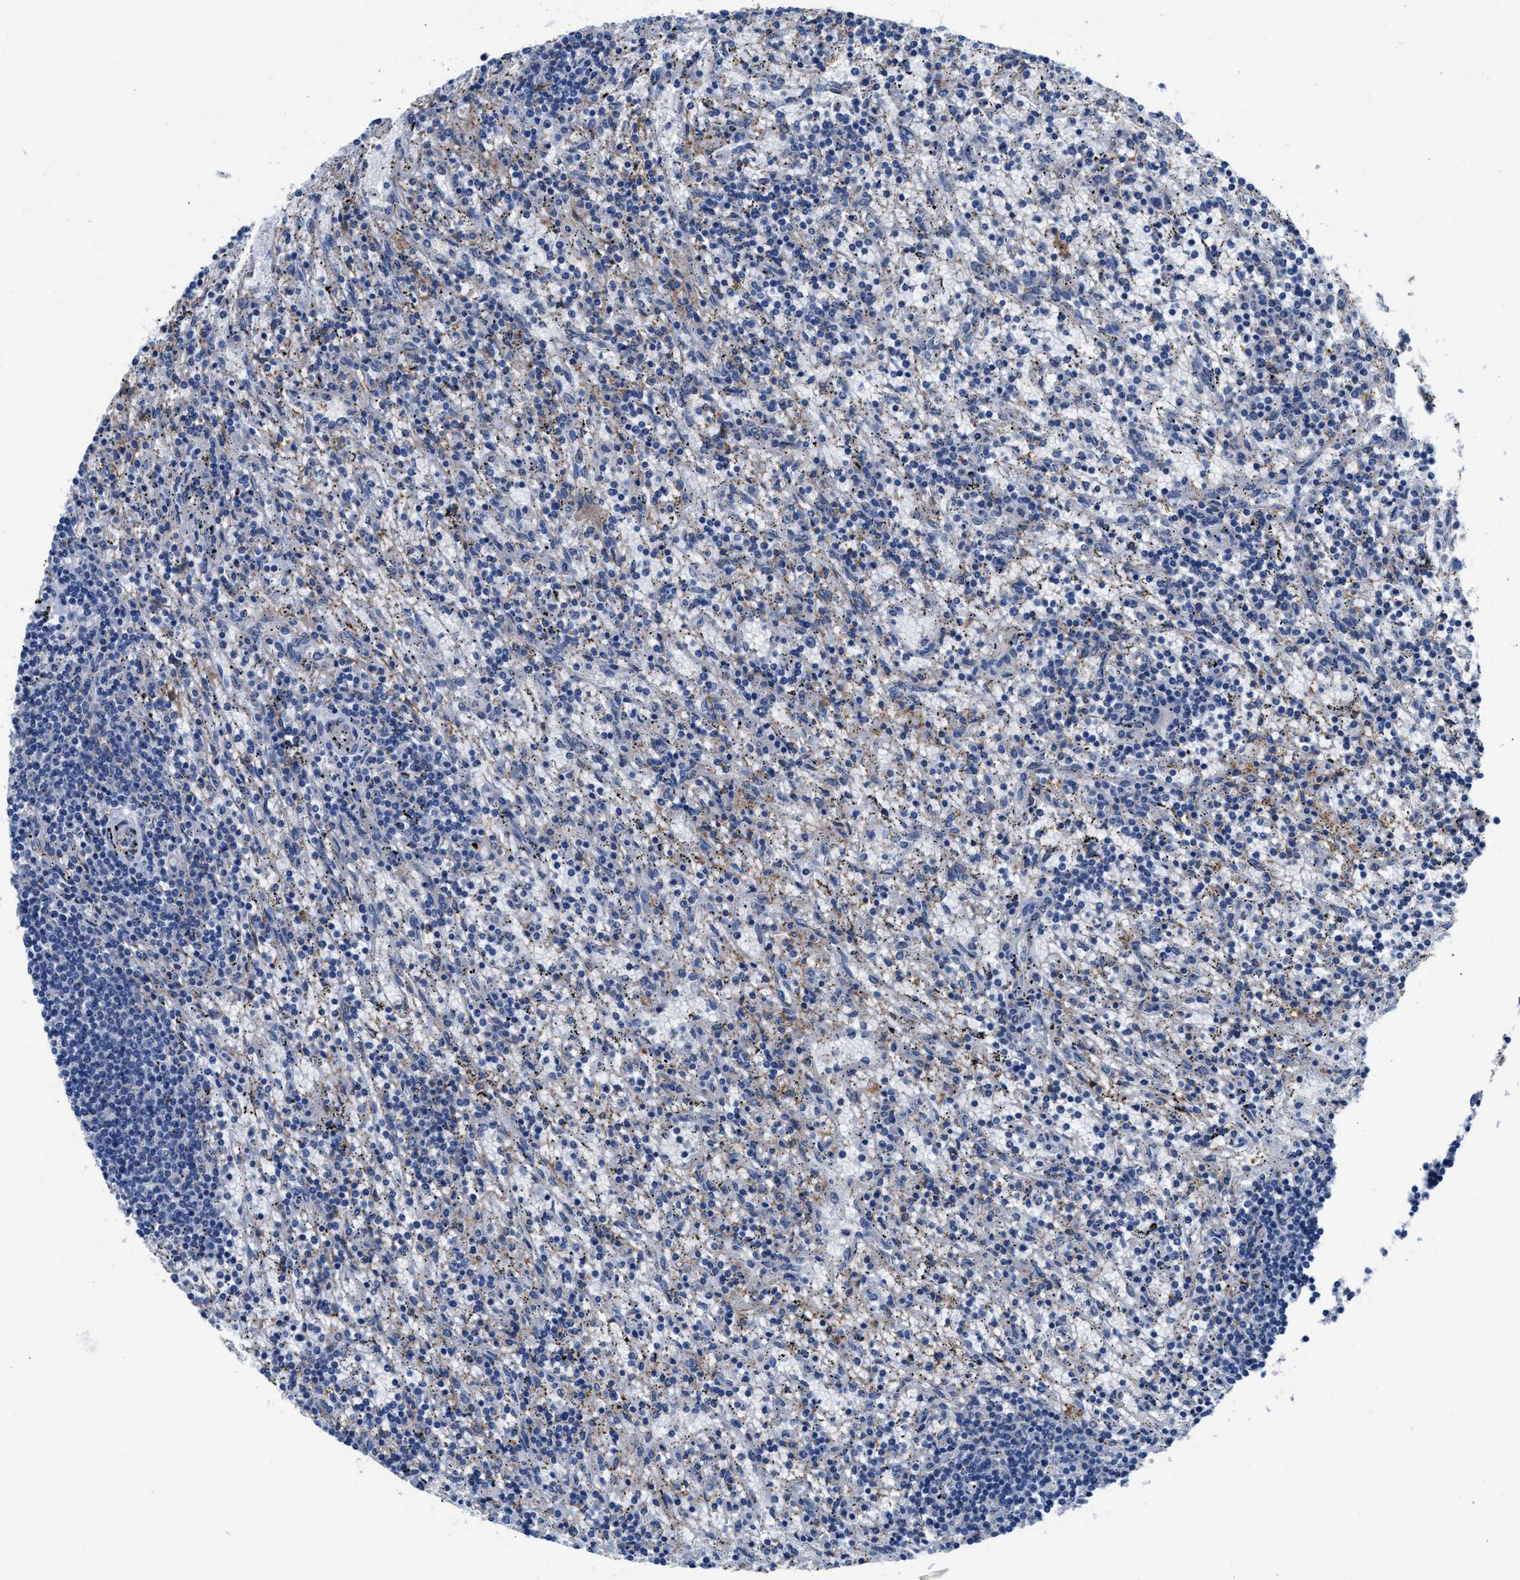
{"staining": {"intensity": "negative", "quantity": "none", "location": "none"}, "tissue": "lymphoma", "cell_type": "Tumor cells", "image_type": "cancer", "snomed": [{"axis": "morphology", "description": "Malignant lymphoma, non-Hodgkin's type, Low grade"}, {"axis": "topography", "description": "Spleen"}], "caption": "Tumor cells show no significant staining in malignant lymphoma, non-Hodgkin's type (low-grade).", "gene": "PARG", "patient": {"sex": "male", "age": 76}}